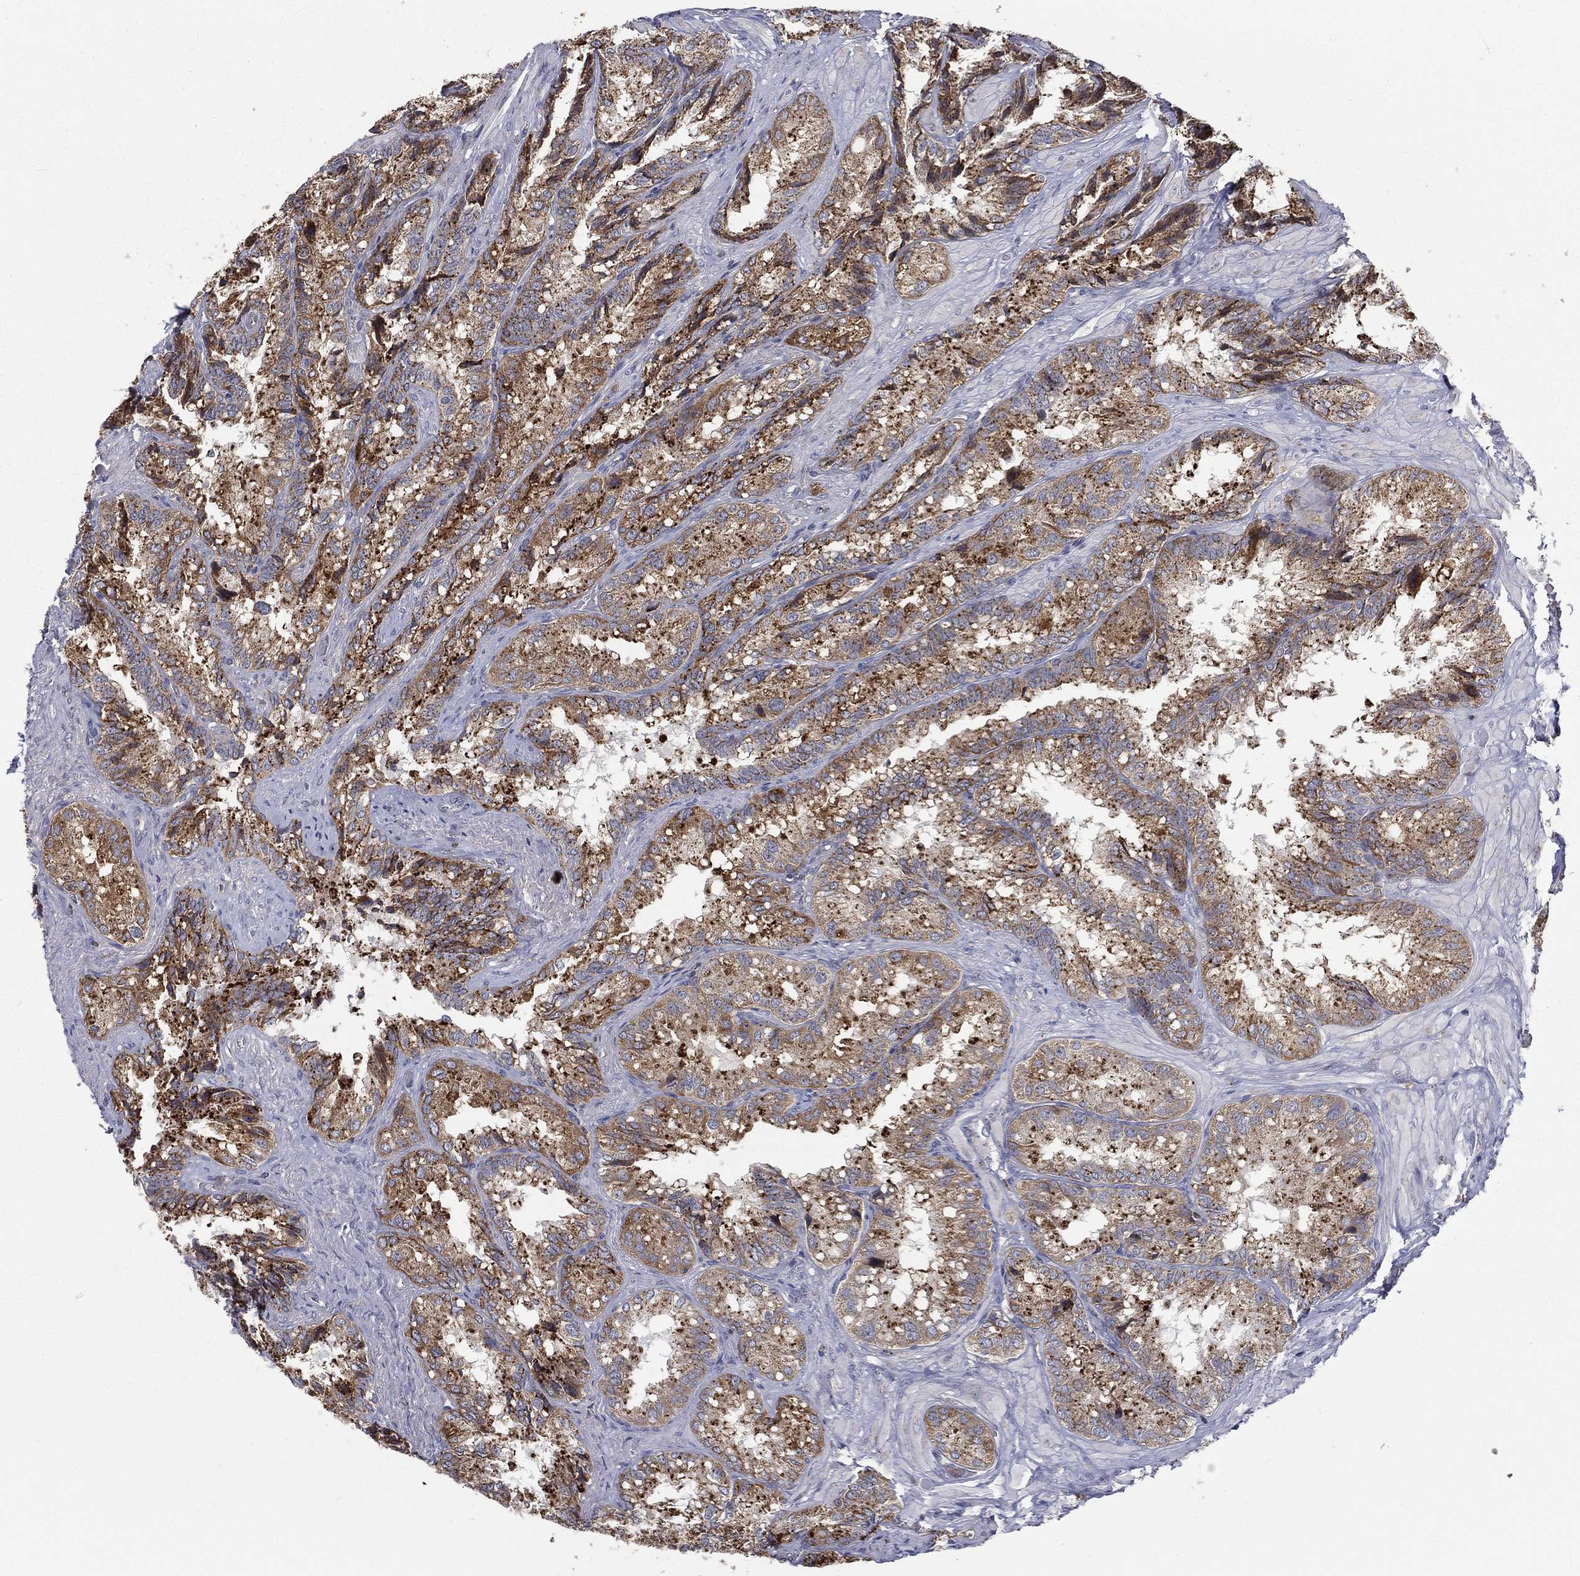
{"staining": {"intensity": "strong", "quantity": "25%-75%", "location": "cytoplasmic/membranous"}, "tissue": "seminal vesicle", "cell_type": "Glandular cells", "image_type": "normal", "snomed": [{"axis": "morphology", "description": "Normal tissue, NOS"}, {"axis": "topography", "description": "Seminal veicle"}], "caption": "This photomicrograph displays IHC staining of normal human seminal vesicle, with high strong cytoplasmic/membranous expression in approximately 25%-75% of glandular cells.", "gene": "RIN3", "patient": {"sex": "male", "age": 68}}